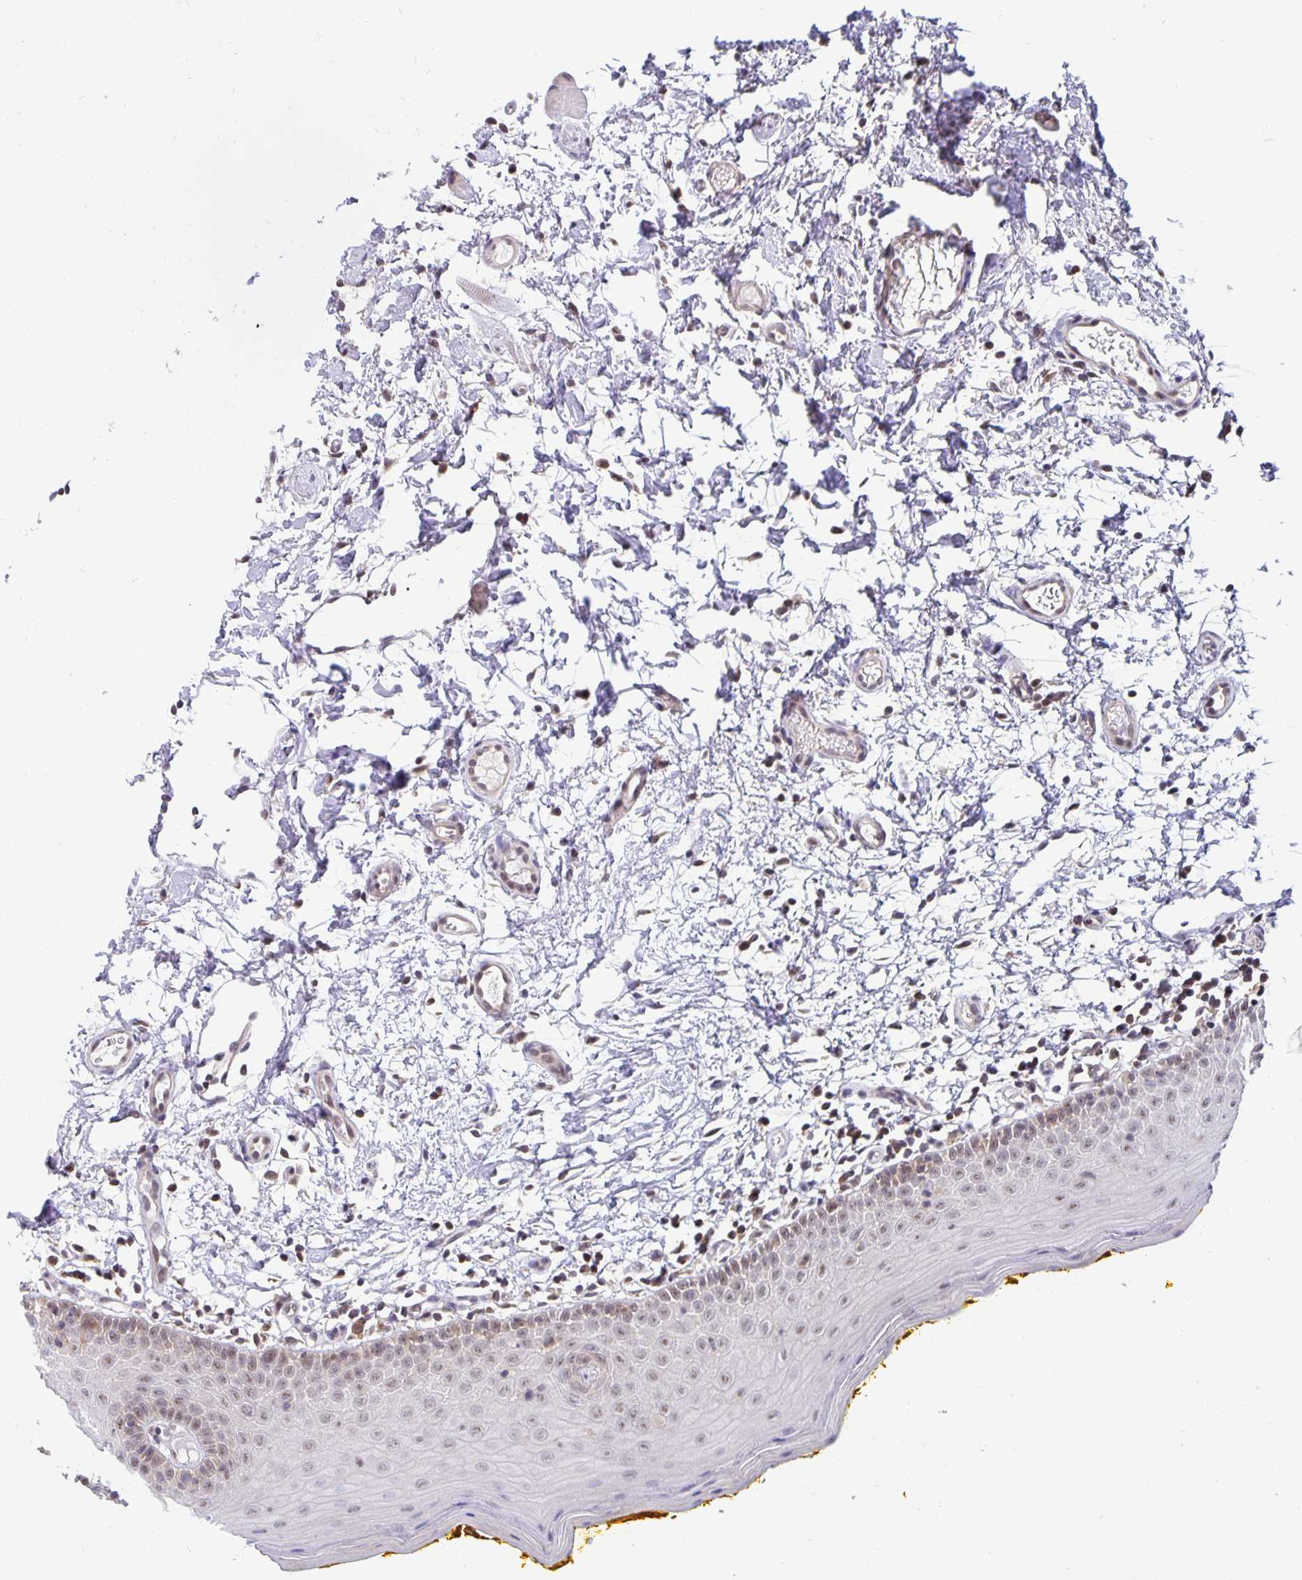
{"staining": {"intensity": "moderate", "quantity": "25%-75%", "location": "cytoplasmic/membranous,nuclear"}, "tissue": "oral mucosa", "cell_type": "Squamous epithelial cells", "image_type": "normal", "snomed": [{"axis": "morphology", "description": "Normal tissue, NOS"}, {"axis": "topography", "description": "Oral tissue"}, {"axis": "topography", "description": "Tounge, NOS"}], "caption": "The micrograph displays immunohistochemical staining of benign oral mucosa. There is moderate cytoplasmic/membranous,nuclear staining is seen in about 25%-75% of squamous epithelial cells. (DAB IHC with brightfield microscopy, high magnification).", "gene": "EXOC6B", "patient": {"sex": "female", "age": 58}}